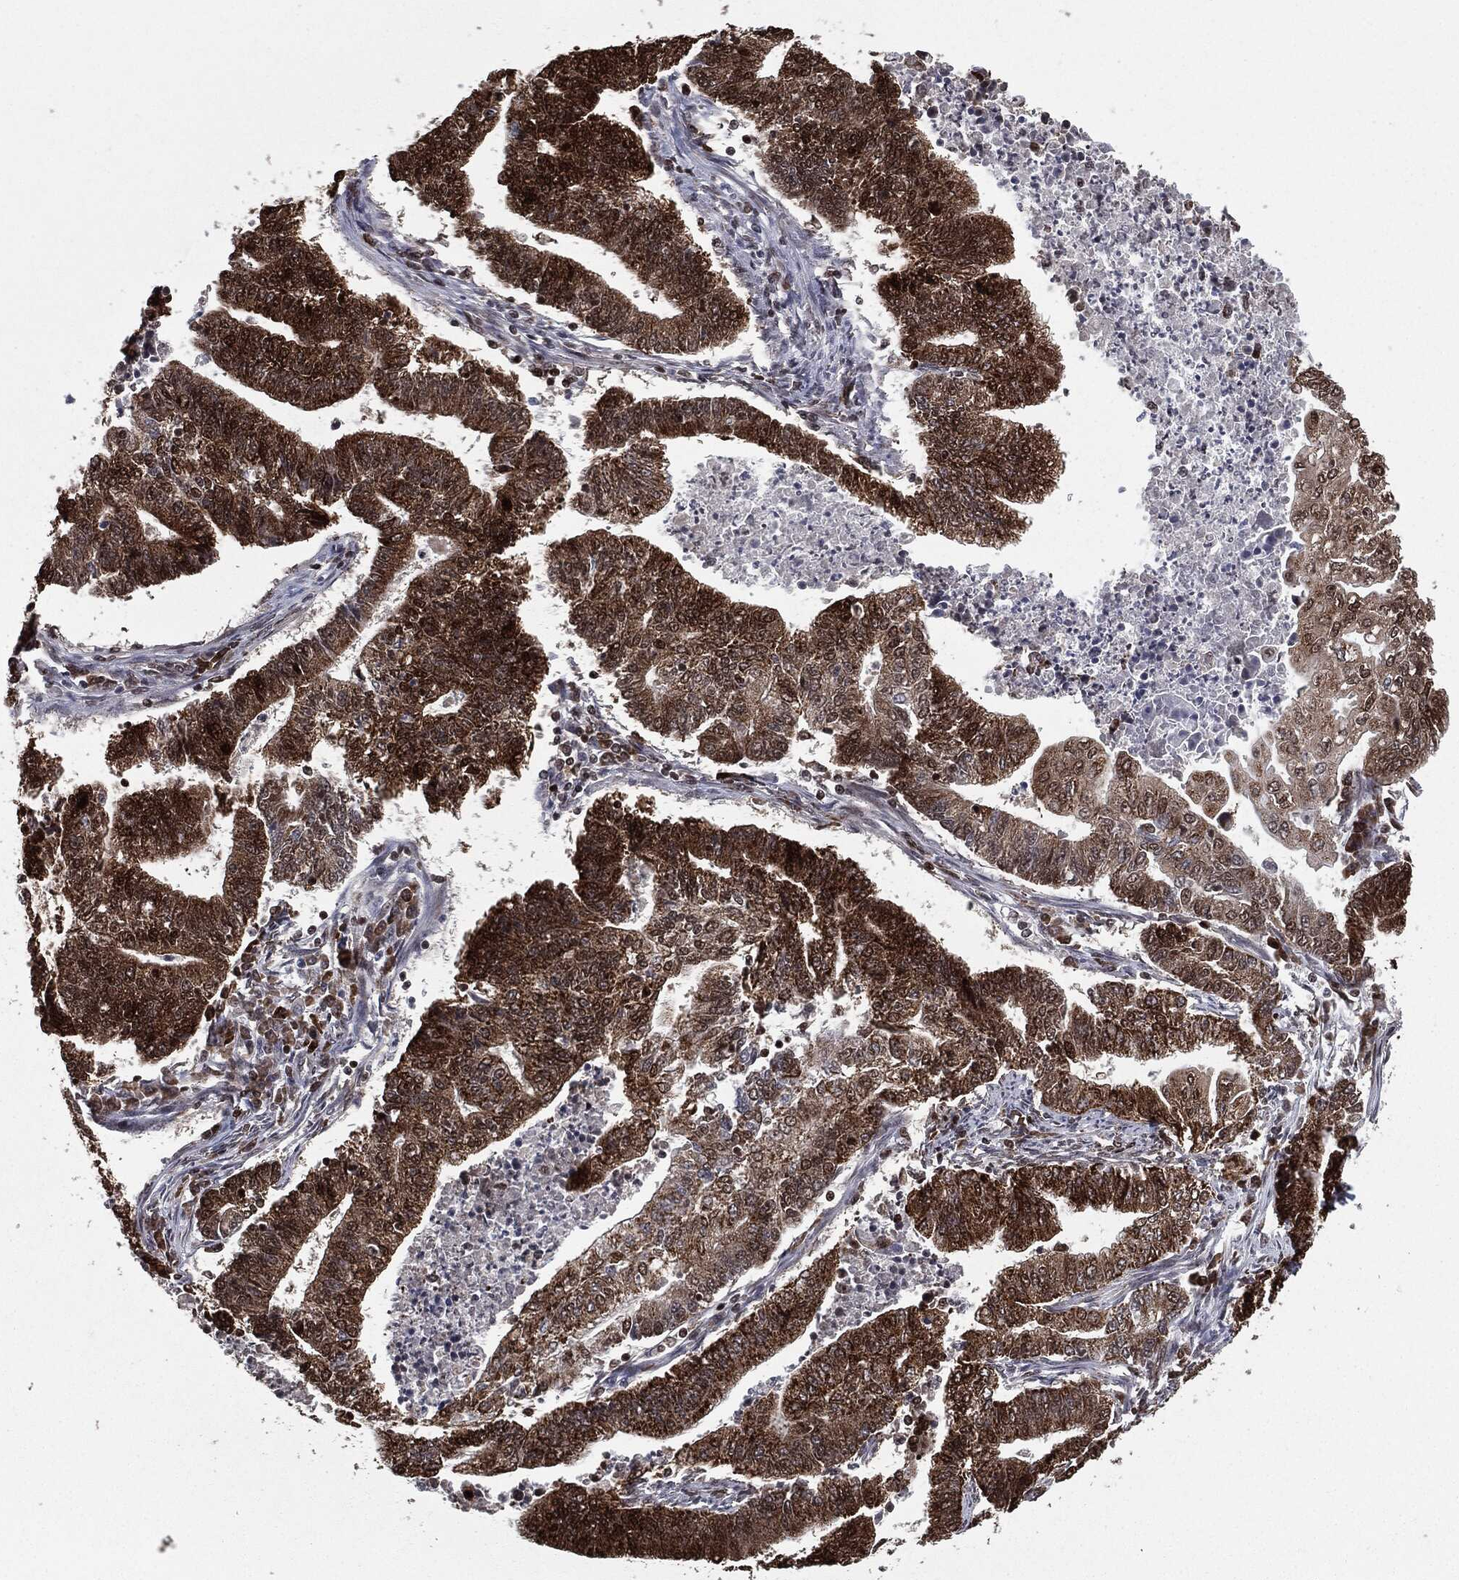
{"staining": {"intensity": "strong", "quantity": ">75%", "location": "cytoplasmic/membranous"}, "tissue": "endometrial cancer", "cell_type": "Tumor cells", "image_type": "cancer", "snomed": [{"axis": "morphology", "description": "Adenocarcinoma, NOS"}, {"axis": "topography", "description": "Uterus"}, {"axis": "topography", "description": "Endometrium"}], "caption": "Human endometrial cancer (adenocarcinoma) stained for a protein (brown) exhibits strong cytoplasmic/membranous positive expression in about >75% of tumor cells.", "gene": "CHCHD2", "patient": {"sex": "female", "age": 54}}